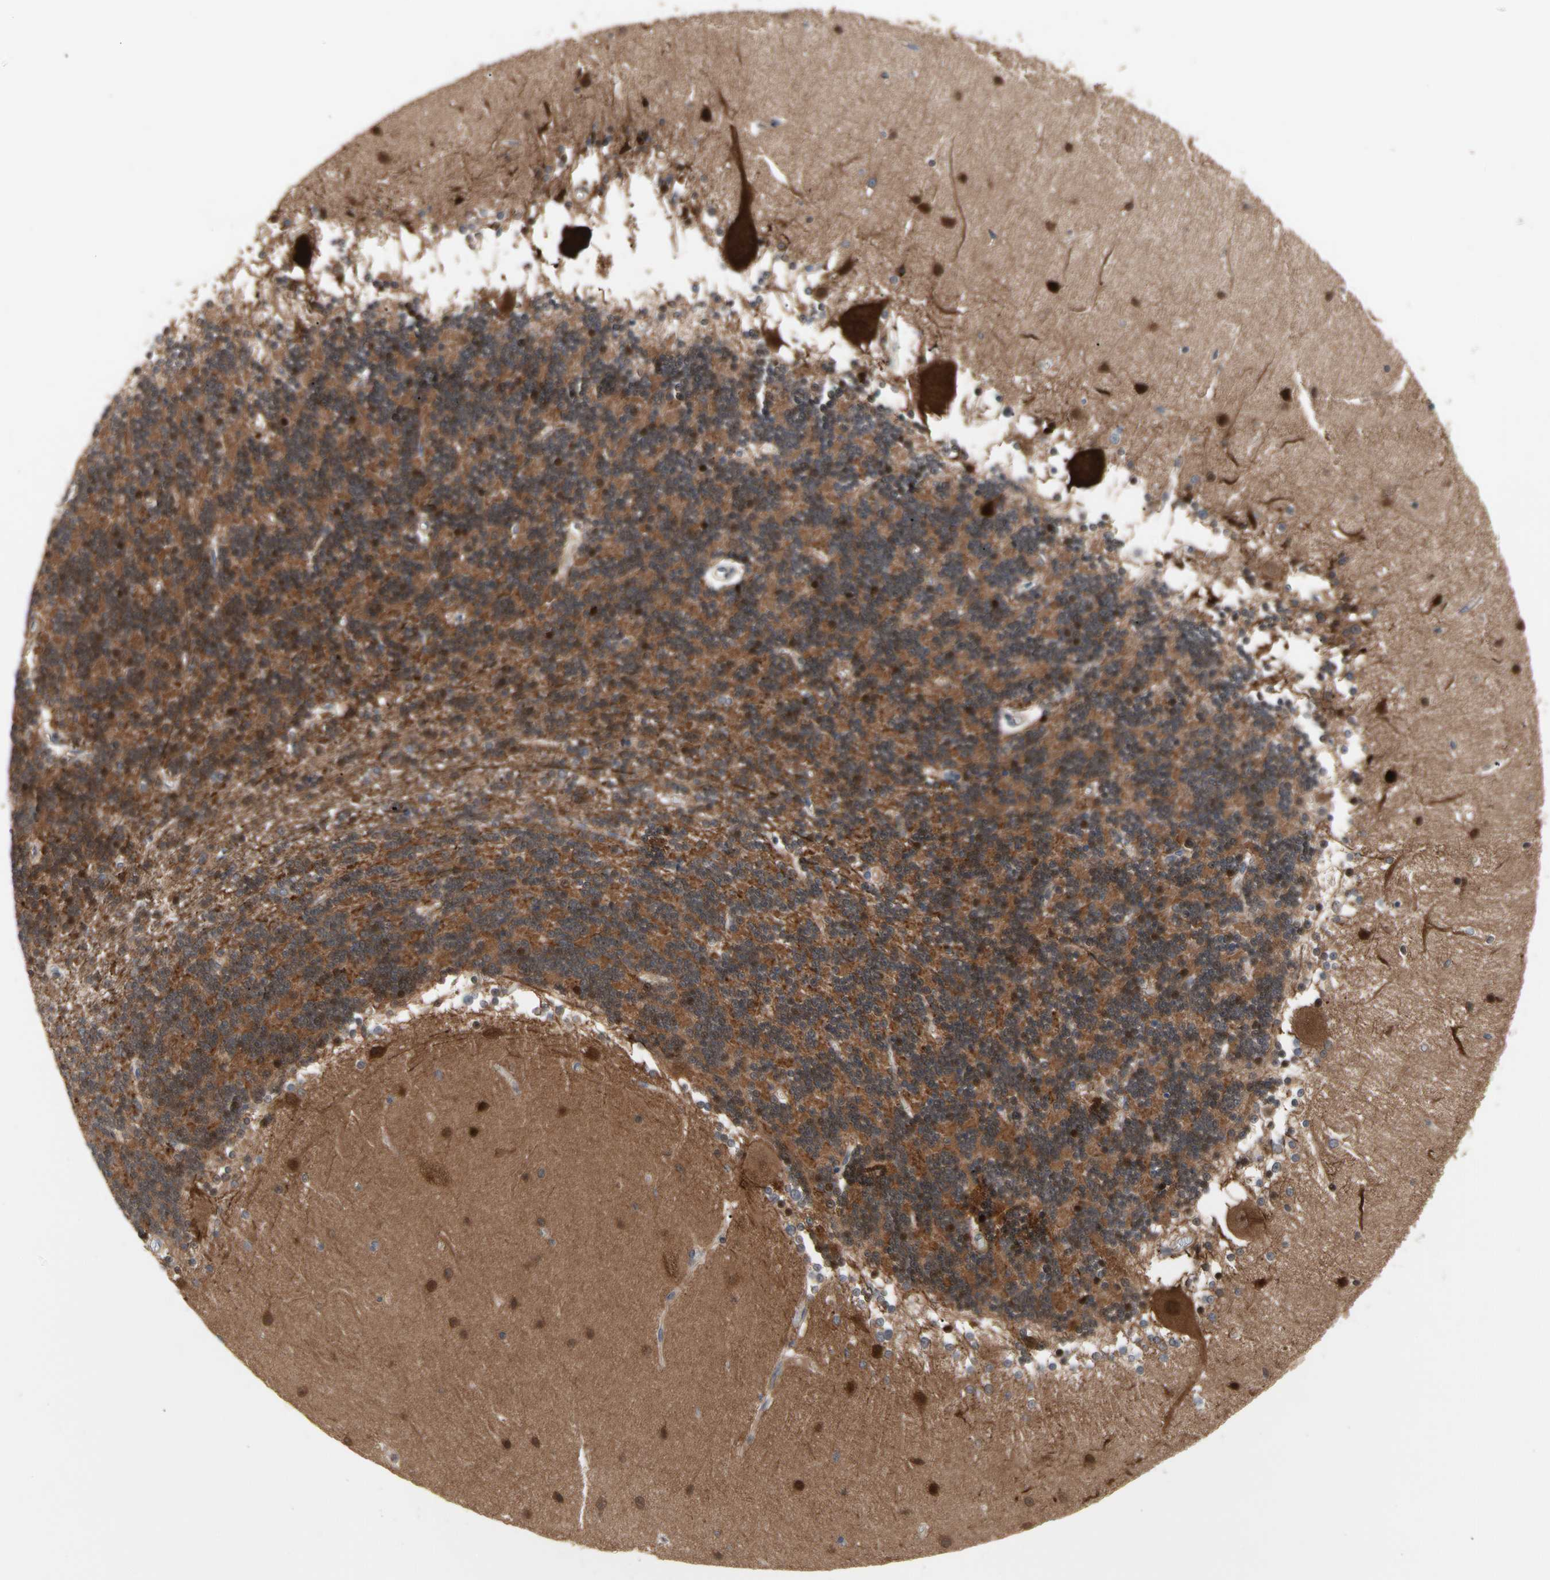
{"staining": {"intensity": "moderate", "quantity": "25%-75%", "location": "cytoplasmic/membranous,nuclear"}, "tissue": "cerebellum", "cell_type": "Cells in granular layer", "image_type": "normal", "snomed": [{"axis": "morphology", "description": "Normal tissue, NOS"}, {"axis": "topography", "description": "Cerebellum"}], "caption": "This photomicrograph reveals immunohistochemistry (IHC) staining of normal human cerebellum, with medium moderate cytoplasmic/membranous,nuclear positivity in approximately 25%-75% of cells in granular layer.", "gene": "HMGCR", "patient": {"sex": "female", "age": 54}}